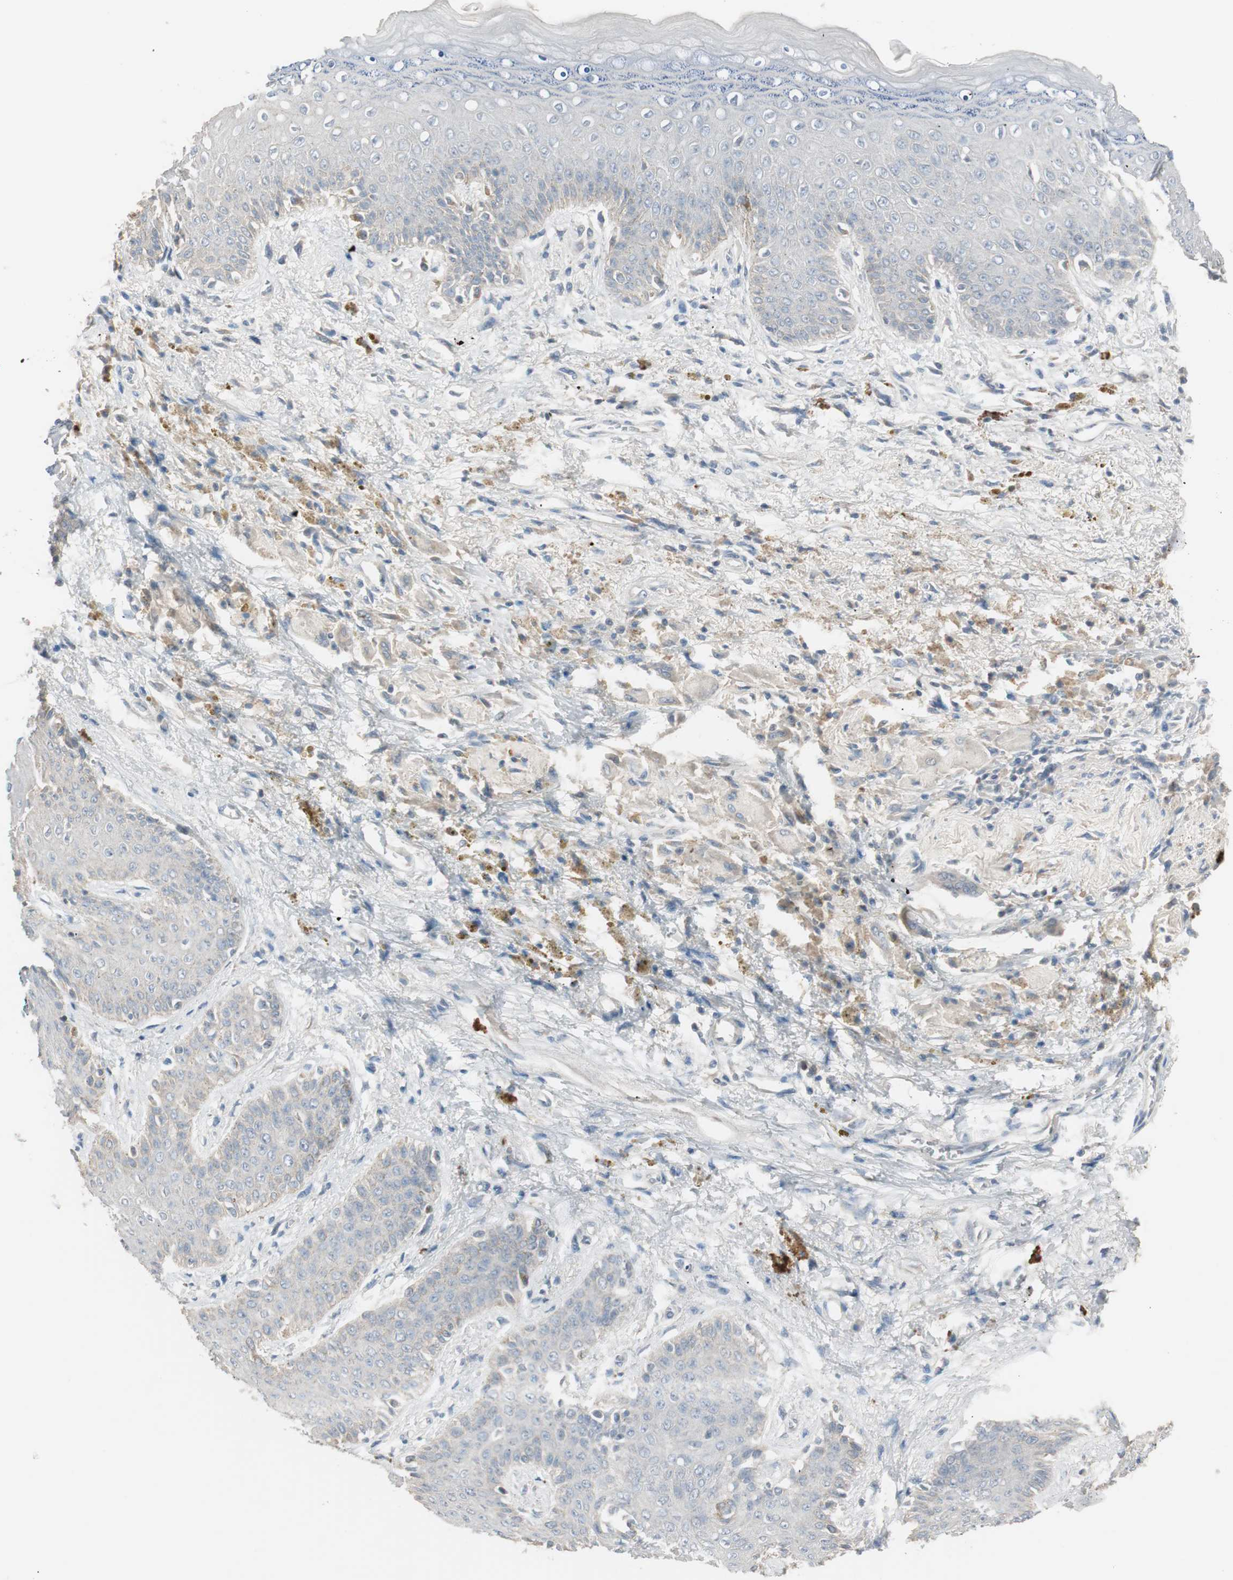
{"staining": {"intensity": "negative", "quantity": "none", "location": "none"}, "tissue": "skin", "cell_type": "Epidermal cells", "image_type": "normal", "snomed": [{"axis": "morphology", "description": "Normal tissue, NOS"}, {"axis": "topography", "description": "Anal"}], "caption": "A high-resolution micrograph shows IHC staining of normal skin, which exhibits no significant positivity in epidermal cells.", "gene": "KHK", "patient": {"sex": "female", "age": 46}}